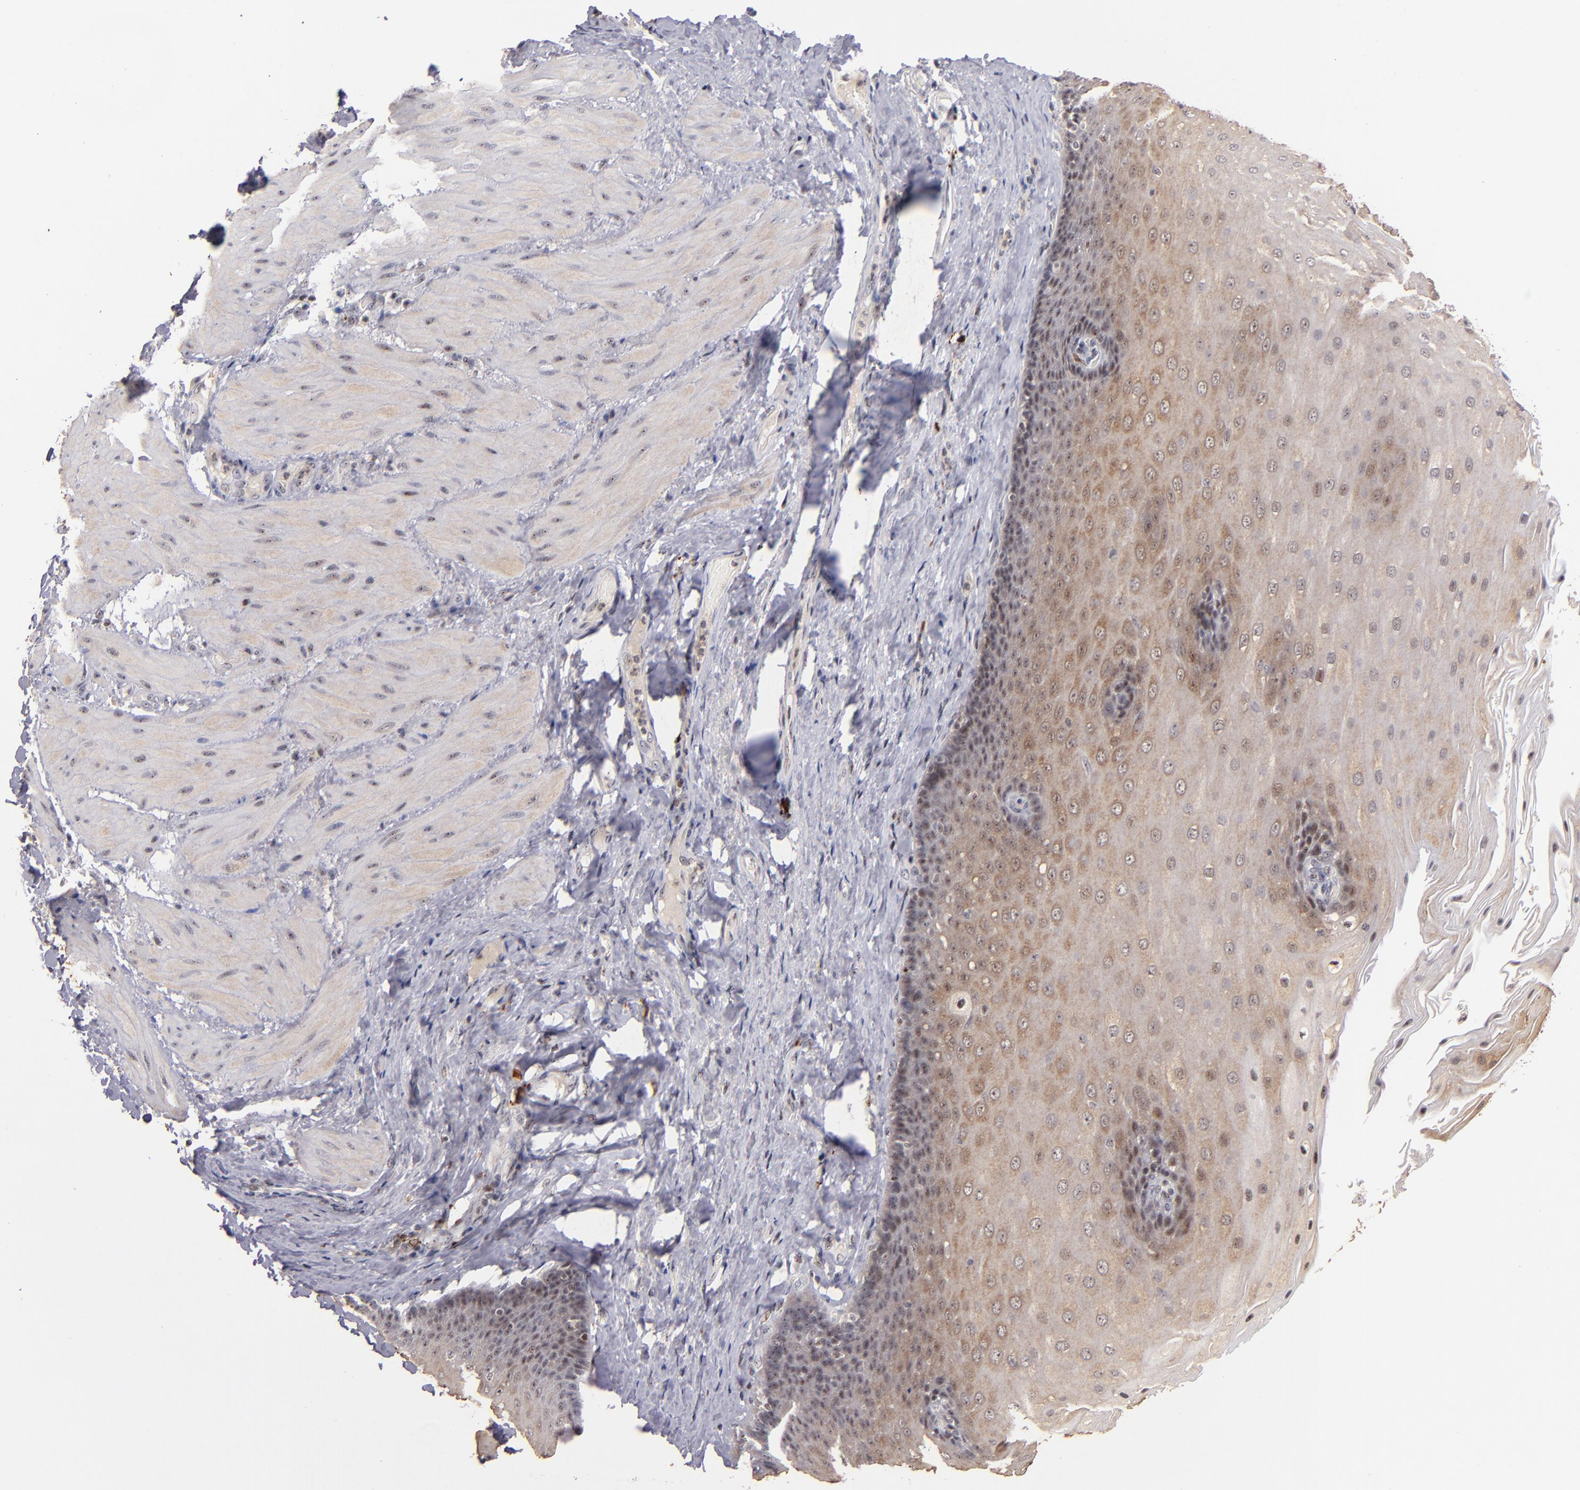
{"staining": {"intensity": "moderate", "quantity": ">75%", "location": "cytoplasmic/membranous"}, "tissue": "esophagus", "cell_type": "Squamous epithelial cells", "image_type": "normal", "snomed": [{"axis": "morphology", "description": "Normal tissue, NOS"}, {"axis": "topography", "description": "Esophagus"}], "caption": "A brown stain highlights moderate cytoplasmic/membranous staining of a protein in squamous epithelial cells of unremarkable human esophagus.", "gene": "PCNX4", "patient": {"sex": "male", "age": 62}}